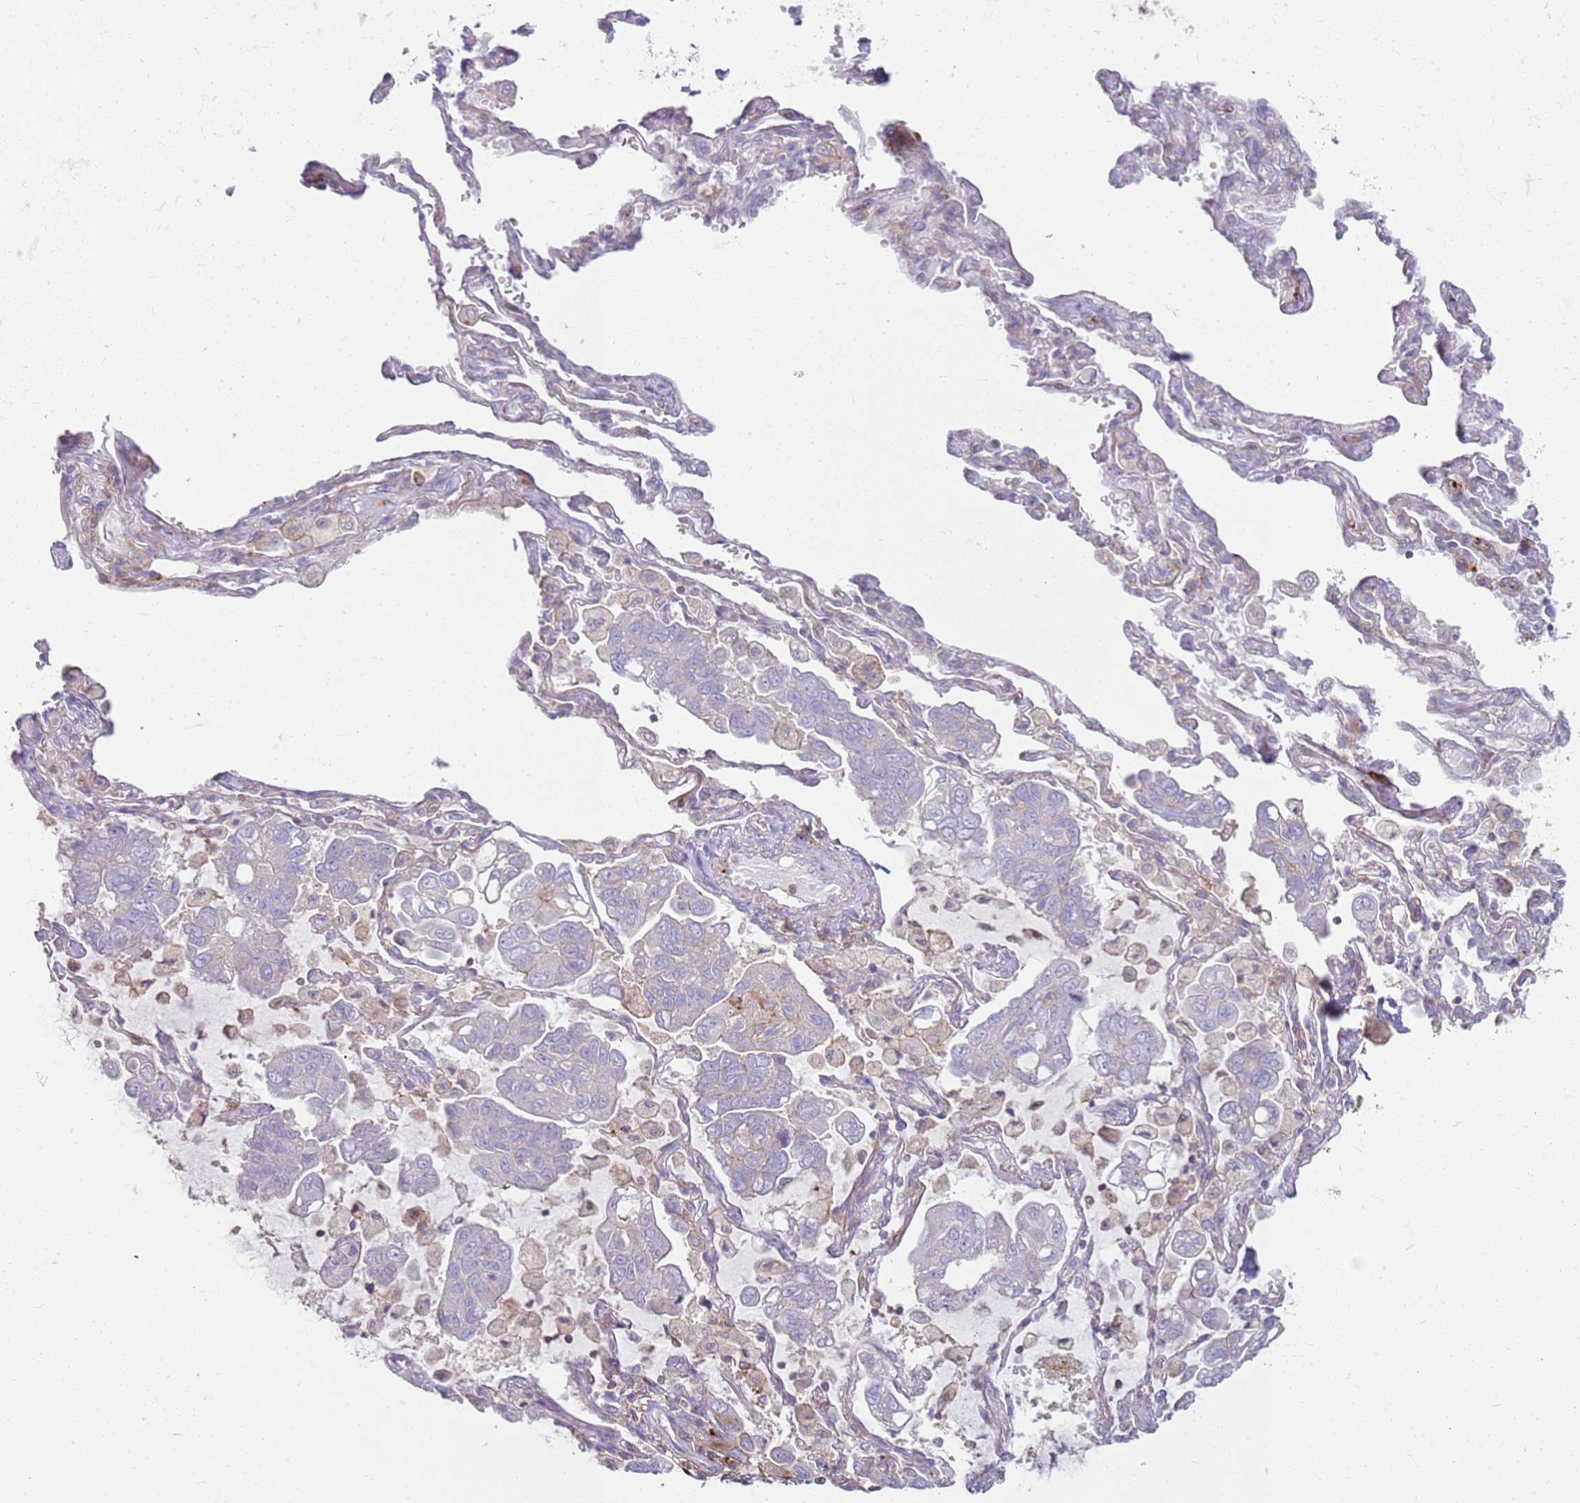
{"staining": {"intensity": "negative", "quantity": "none", "location": "none"}, "tissue": "lung cancer", "cell_type": "Tumor cells", "image_type": "cancer", "snomed": [{"axis": "morphology", "description": "Adenocarcinoma, NOS"}, {"axis": "topography", "description": "Lung"}], "caption": "High power microscopy image of an immunohistochemistry (IHC) photomicrograph of lung cancer (adenocarcinoma), revealing no significant positivity in tumor cells. (Stains: DAB (3,3'-diaminobenzidine) immunohistochemistry (IHC) with hematoxylin counter stain, Microscopy: brightfield microscopy at high magnification).", "gene": "FPR1", "patient": {"sex": "male", "age": 64}}